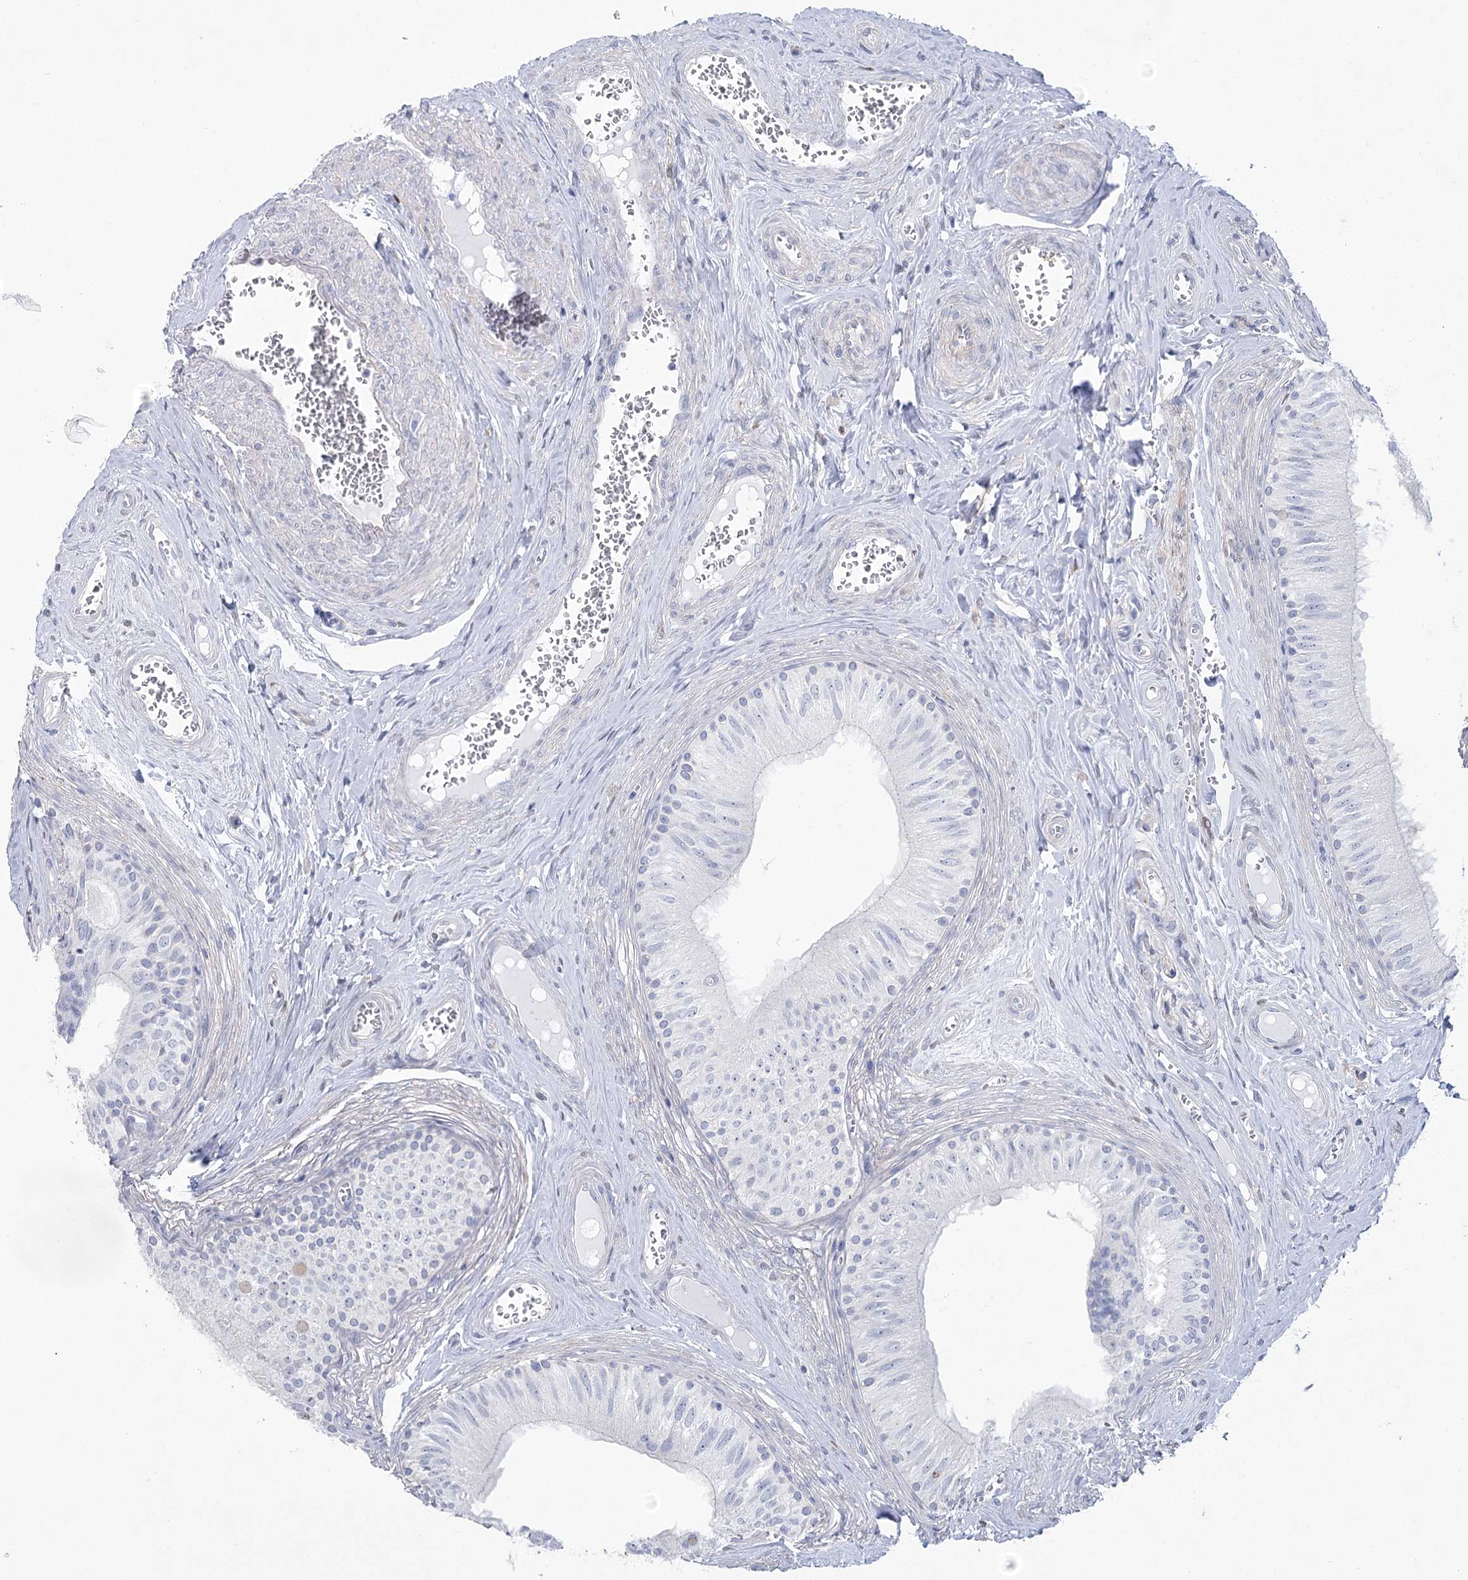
{"staining": {"intensity": "negative", "quantity": "none", "location": "none"}, "tissue": "epididymis", "cell_type": "Glandular cells", "image_type": "normal", "snomed": [{"axis": "morphology", "description": "Normal tissue, NOS"}, {"axis": "topography", "description": "Epididymis"}], "caption": "Immunohistochemistry (IHC) micrograph of benign human epididymis stained for a protein (brown), which reveals no staining in glandular cells. Nuclei are stained in blue.", "gene": "CCDC88A", "patient": {"sex": "male", "age": 46}}